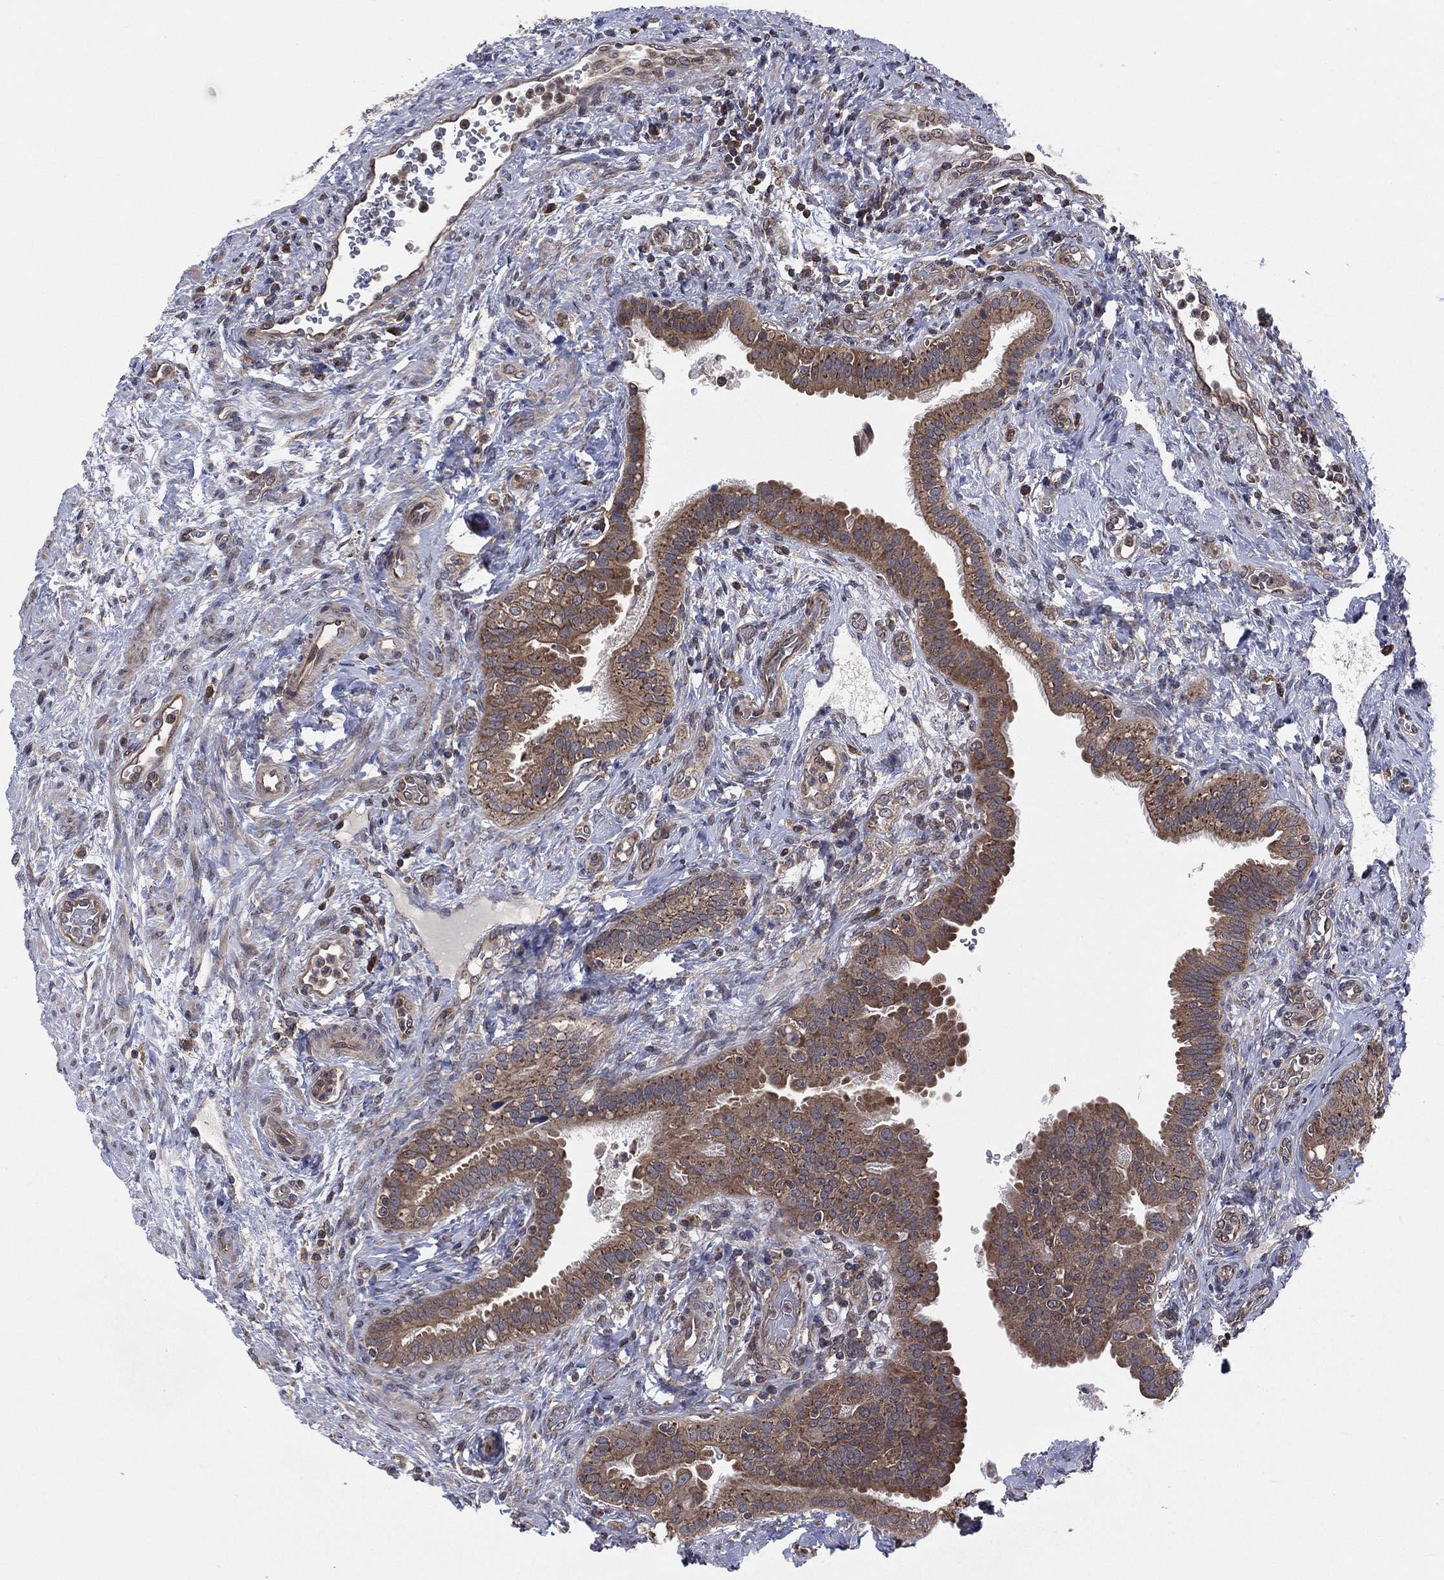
{"staining": {"intensity": "moderate", "quantity": ">75%", "location": "cytoplasmic/membranous"}, "tissue": "fallopian tube", "cell_type": "Glandular cells", "image_type": "normal", "snomed": [{"axis": "morphology", "description": "Normal tissue, NOS"}, {"axis": "topography", "description": "Fallopian tube"}], "caption": "The histopathology image reveals a brown stain indicating the presence of a protein in the cytoplasmic/membranous of glandular cells in fallopian tube.", "gene": "C2orf76", "patient": {"sex": "female", "age": 41}}